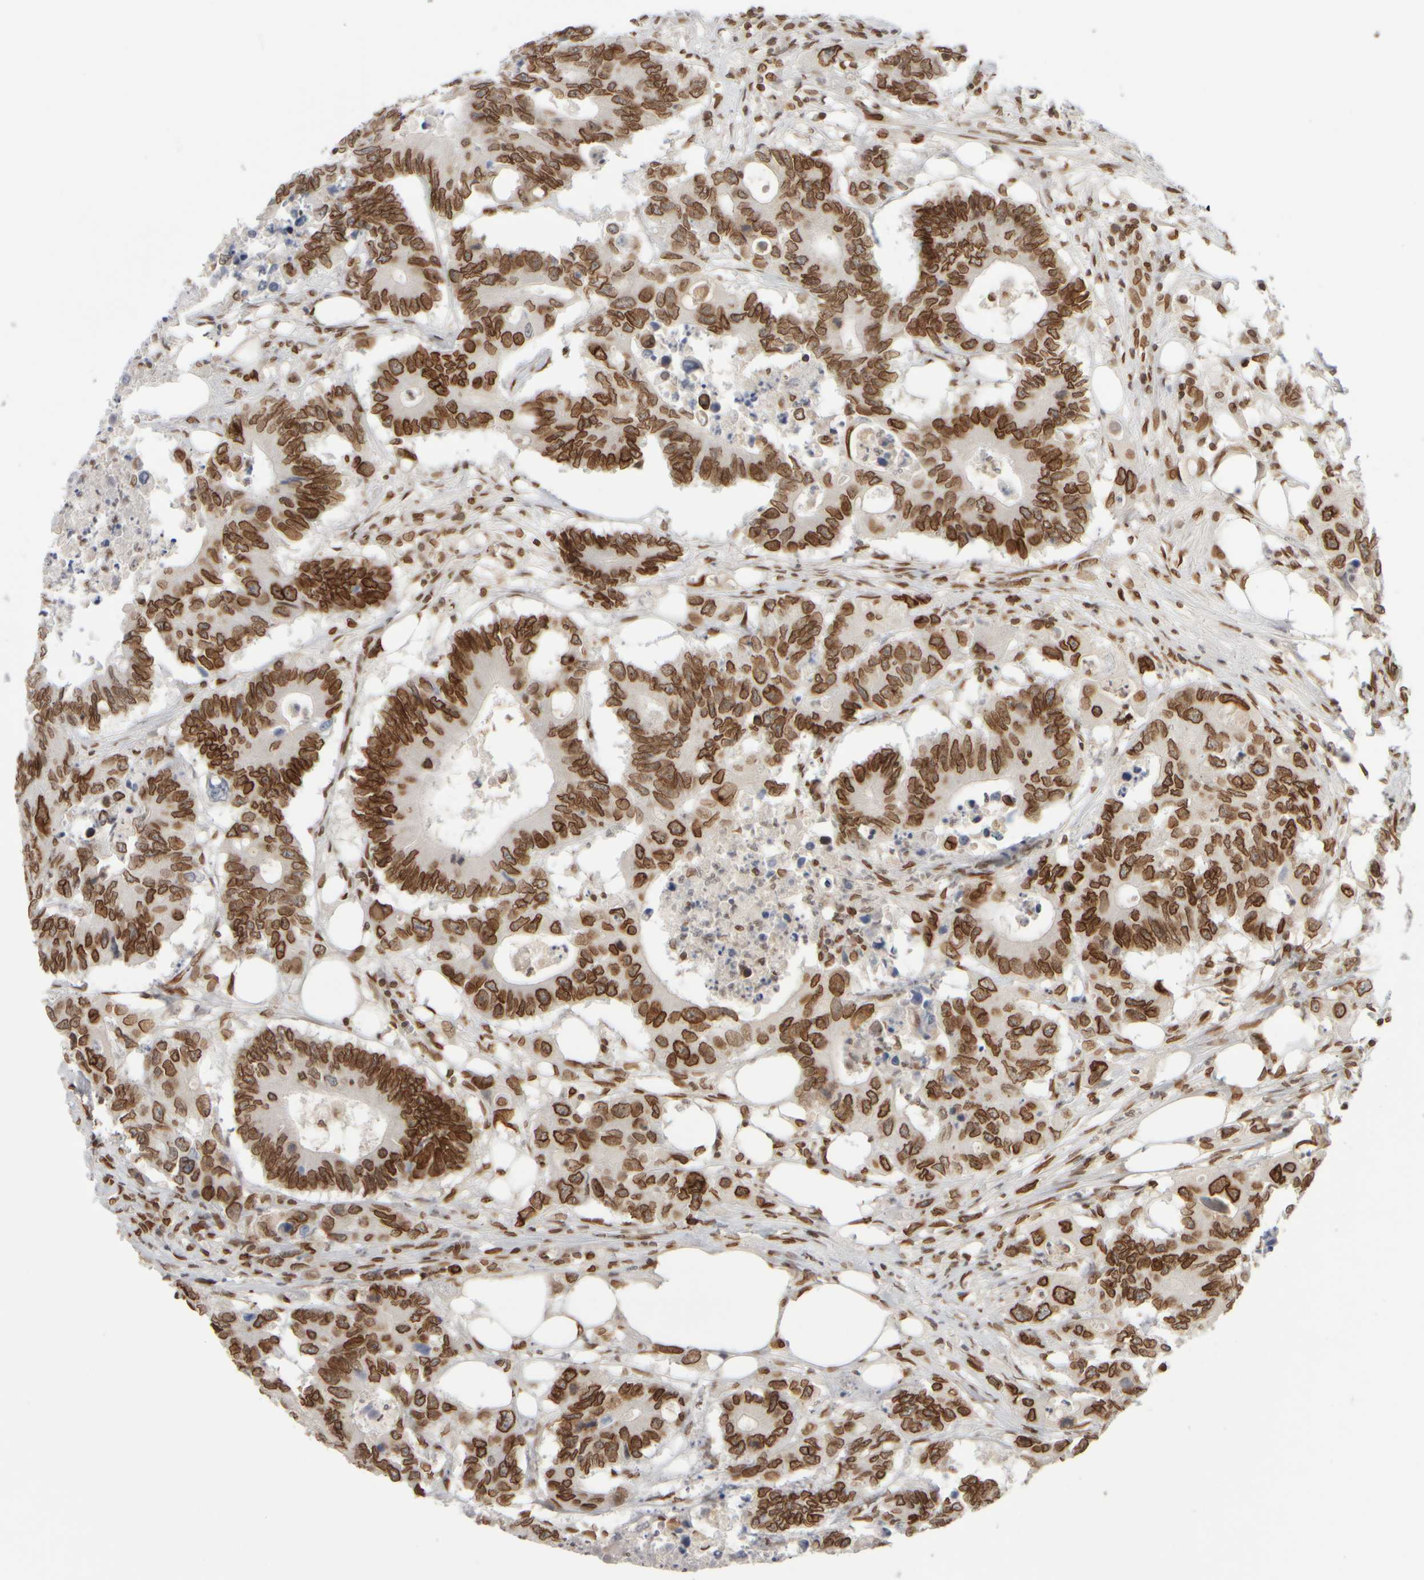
{"staining": {"intensity": "strong", "quantity": ">75%", "location": "cytoplasmic/membranous,nuclear"}, "tissue": "colorectal cancer", "cell_type": "Tumor cells", "image_type": "cancer", "snomed": [{"axis": "morphology", "description": "Adenocarcinoma, NOS"}, {"axis": "topography", "description": "Colon"}], "caption": "Immunohistochemical staining of colorectal adenocarcinoma exhibits high levels of strong cytoplasmic/membranous and nuclear expression in about >75% of tumor cells. (brown staining indicates protein expression, while blue staining denotes nuclei).", "gene": "ZC3HC1", "patient": {"sex": "male", "age": 71}}